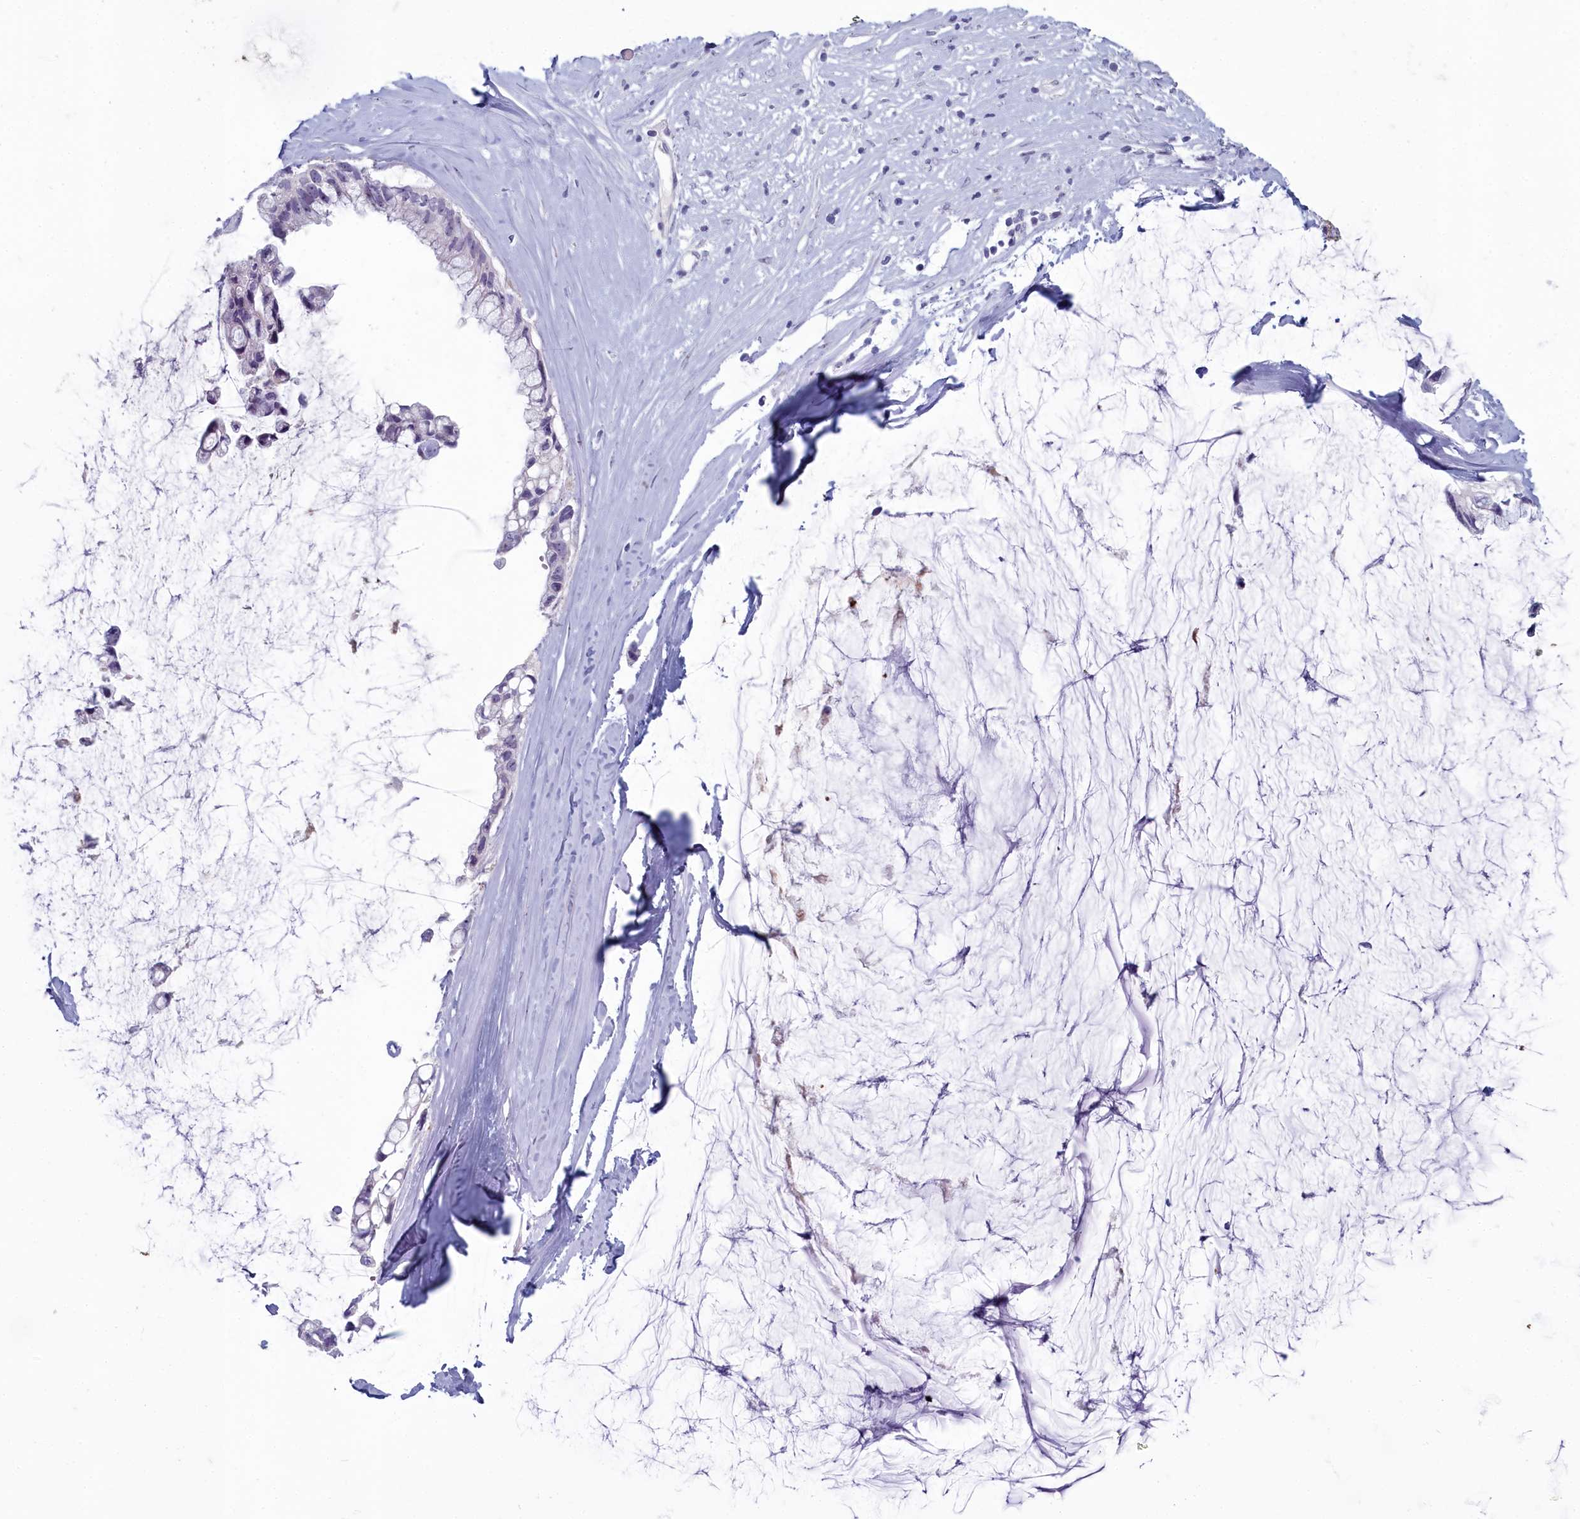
{"staining": {"intensity": "negative", "quantity": "none", "location": "none"}, "tissue": "ovarian cancer", "cell_type": "Tumor cells", "image_type": "cancer", "snomed": [{"axis": "morphology", "description": "Cystadenocarcinoma, mucinous, NOS"}, {"axis": "topography", "description": "Ovary"}], "caption": "Tumor cells show no significant protein expression in ovarian cancer.", "gene": "INSYN2A", "patient": {"sex": "female", "age": 39}}